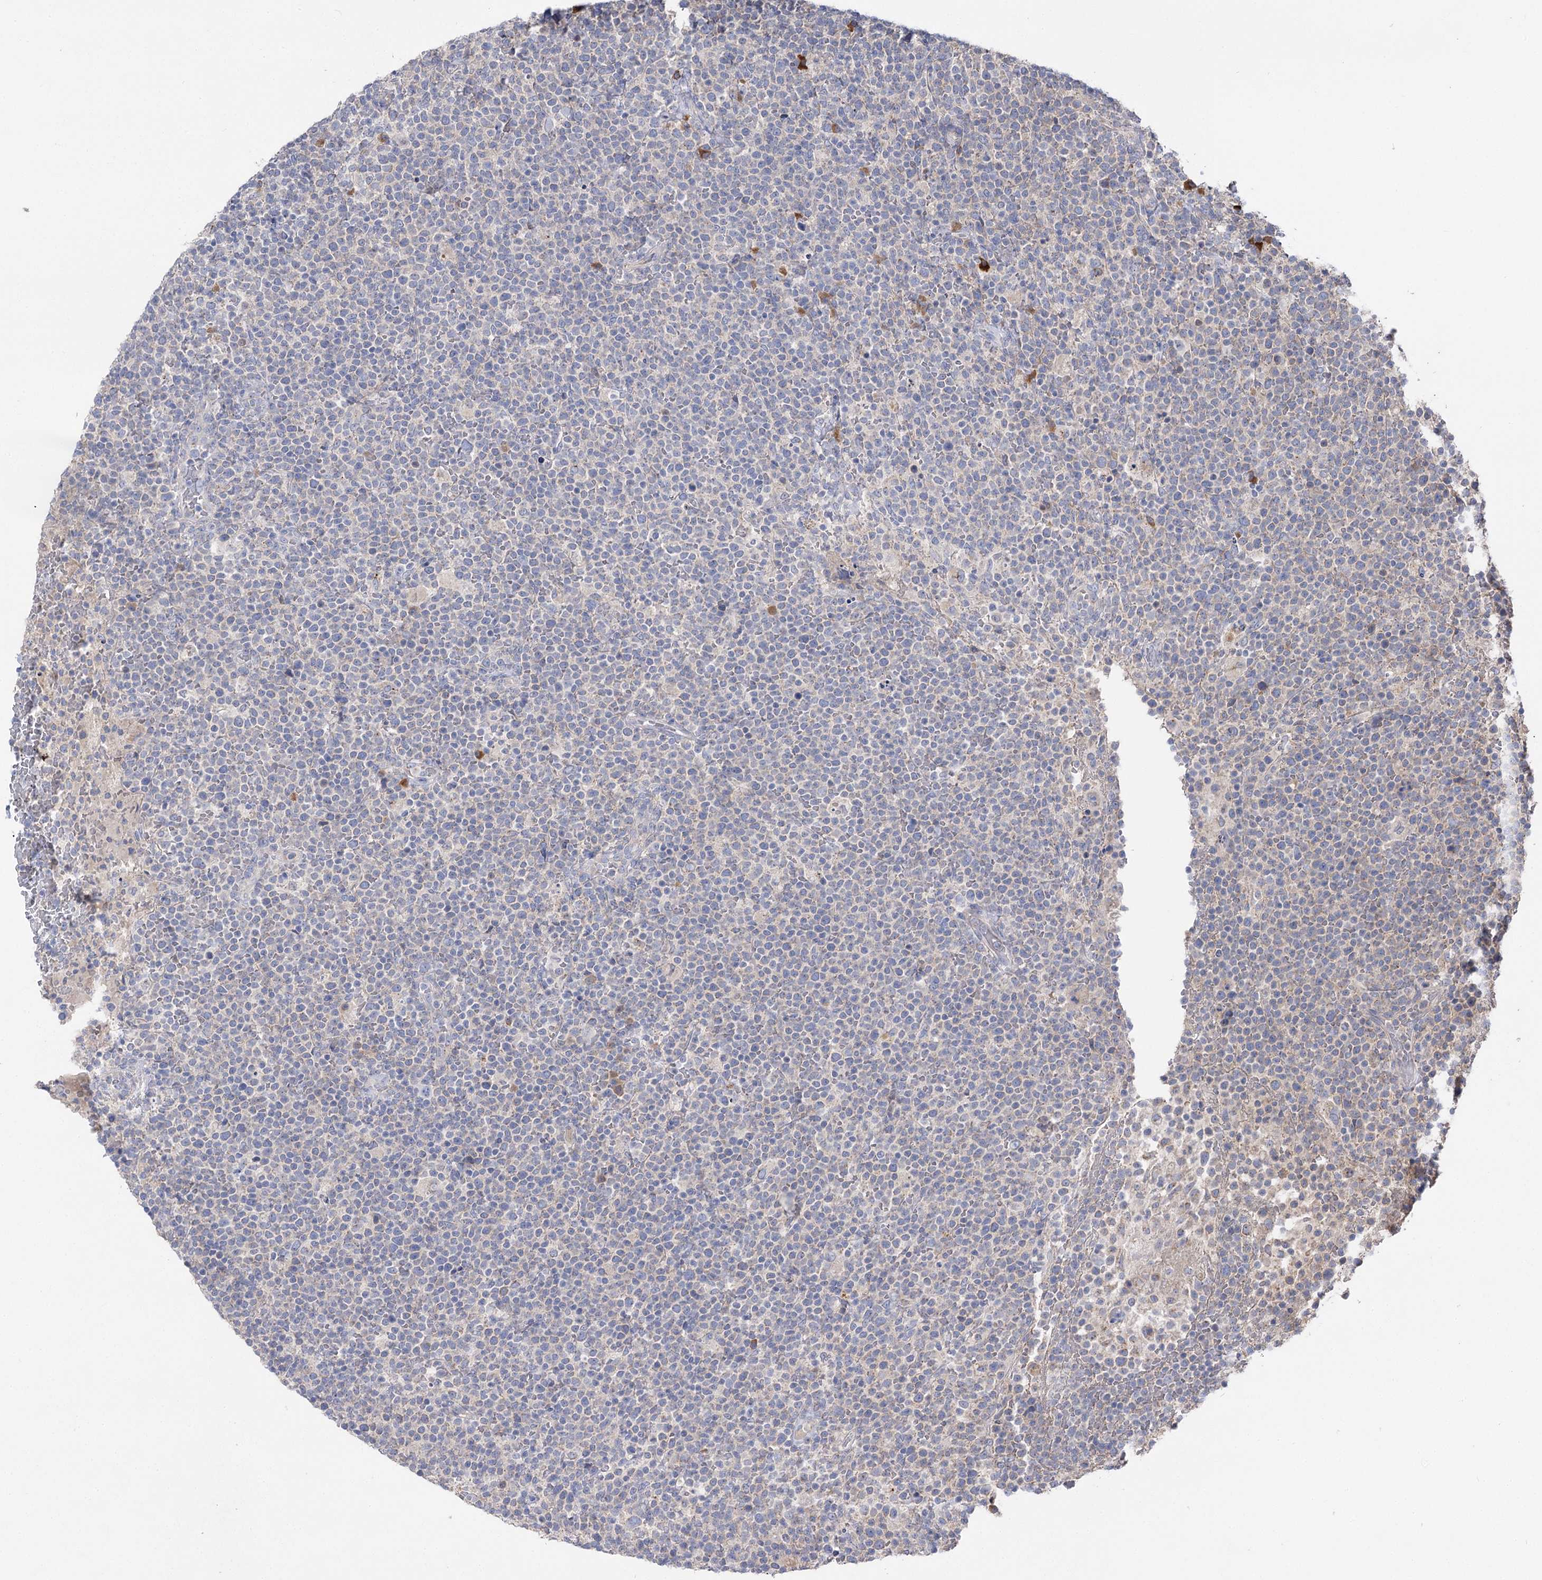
{"staining": {"intensity": "negative", "quantity": "none", "location": "none"}, "tissue": "lymphoma", "cell_type": "Tumor cells", "image_type": "cancer", "snomed": [{"axis": "morphology", "description": "Malignant lymphoma, non-Hodgkin's type, High grade"}, {"axis": "topography", "description": "Lymph node"}], "caption": "IHC histopathology image of lymphoma stained for a protein (brown), which demonstrates no positivity in tumor cells.", "gene": "IL1RAP", "patient": {"sex": "male", "age": 61}}